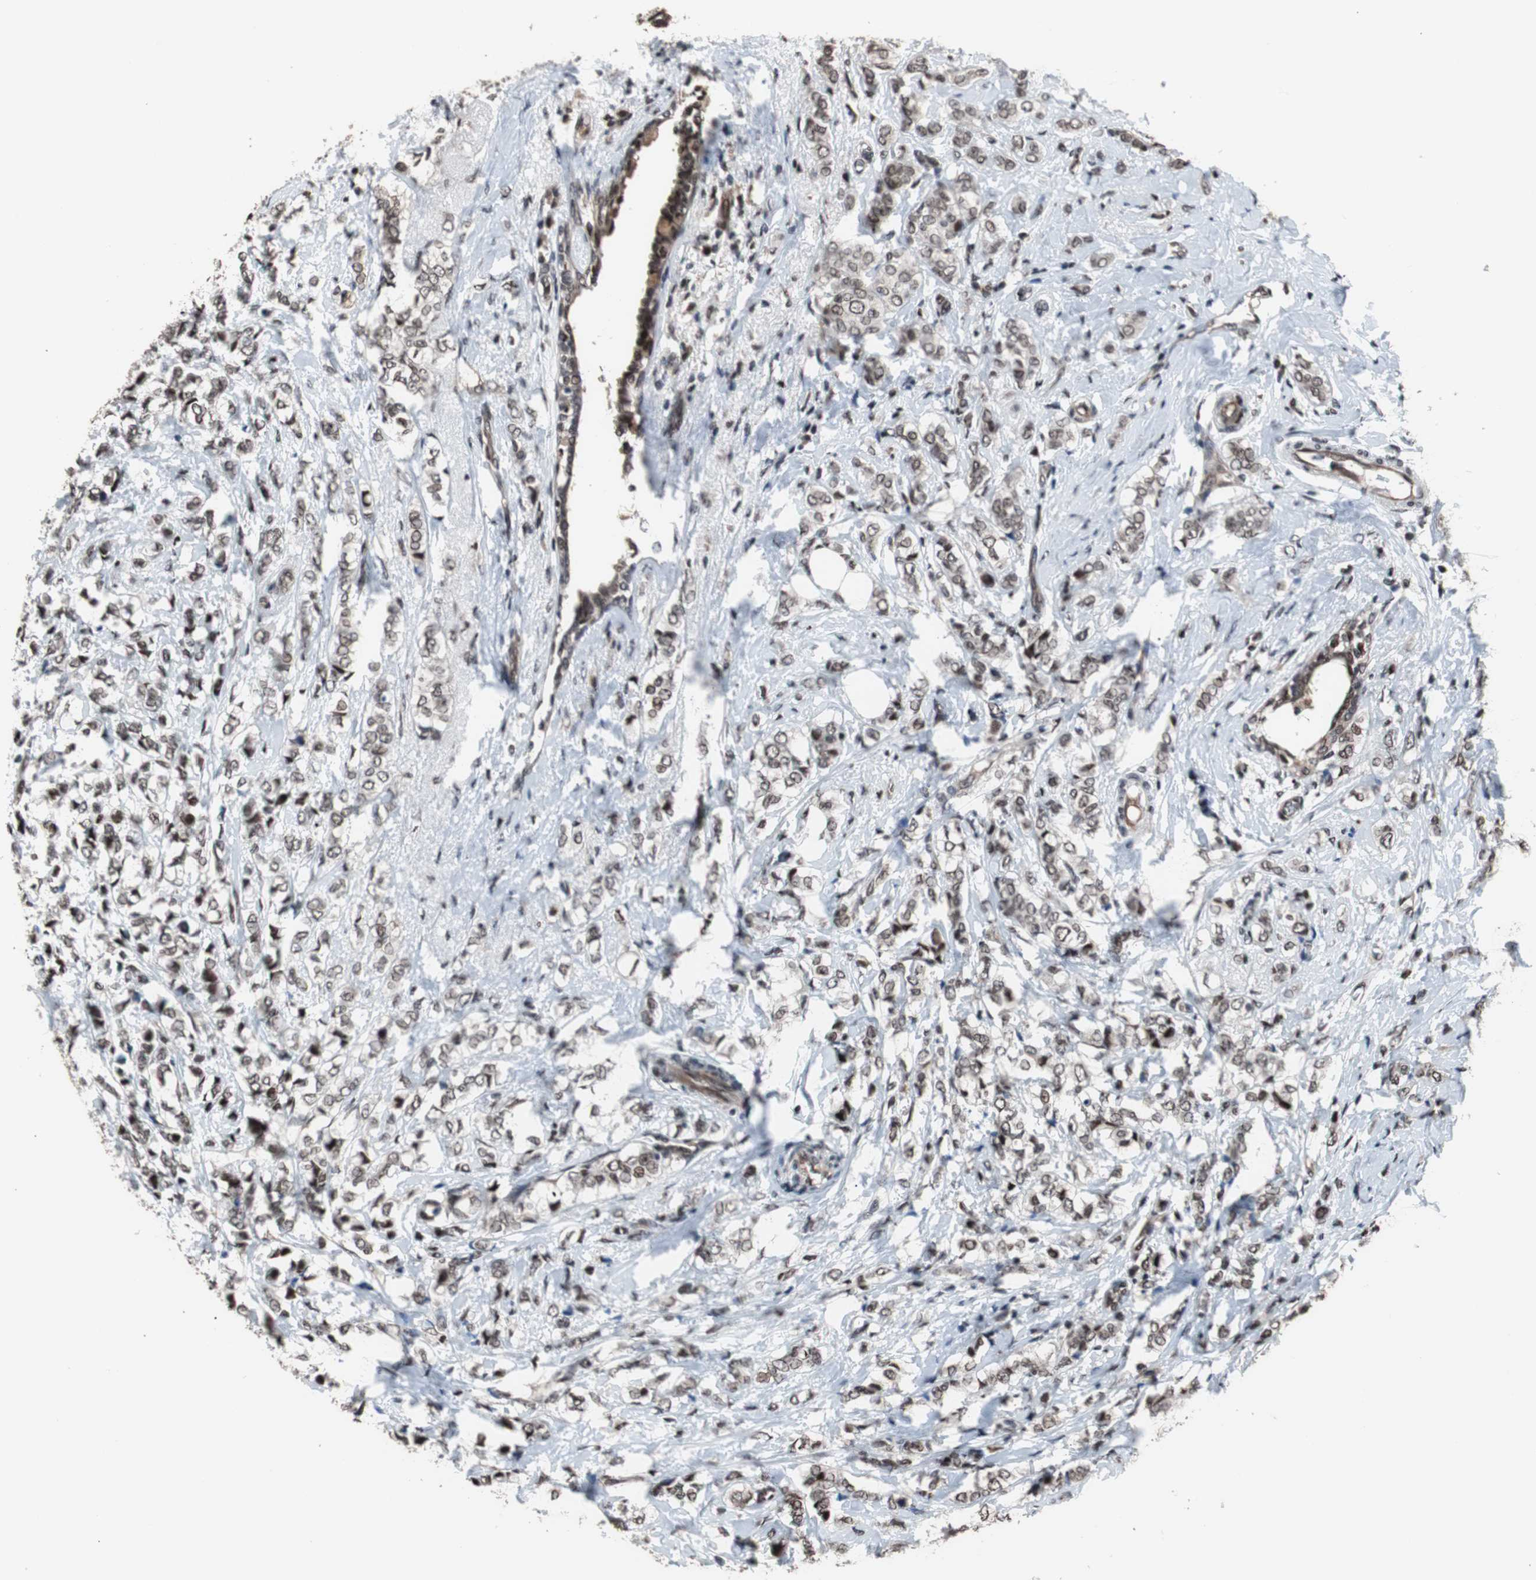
{"staining": {"intensity": "moderate", "quantity": ">75%", "location": "nuclear"}, "tissue": "breast cancer", "cell_type": "Tumor cells", "image_type": "cancer", "snomed": [{"axis": "morphology", "description": "Lobular carcinoma"}, {"axis": "topography", "description": "Breast"}], "caption": "High-power microscopy captured an IHC image of breast cancer, revealing moderate nuclear expression in about >75% of tumor cells.", "gene": "POGZ", "patient": {"sex": "female", "age": 60}}